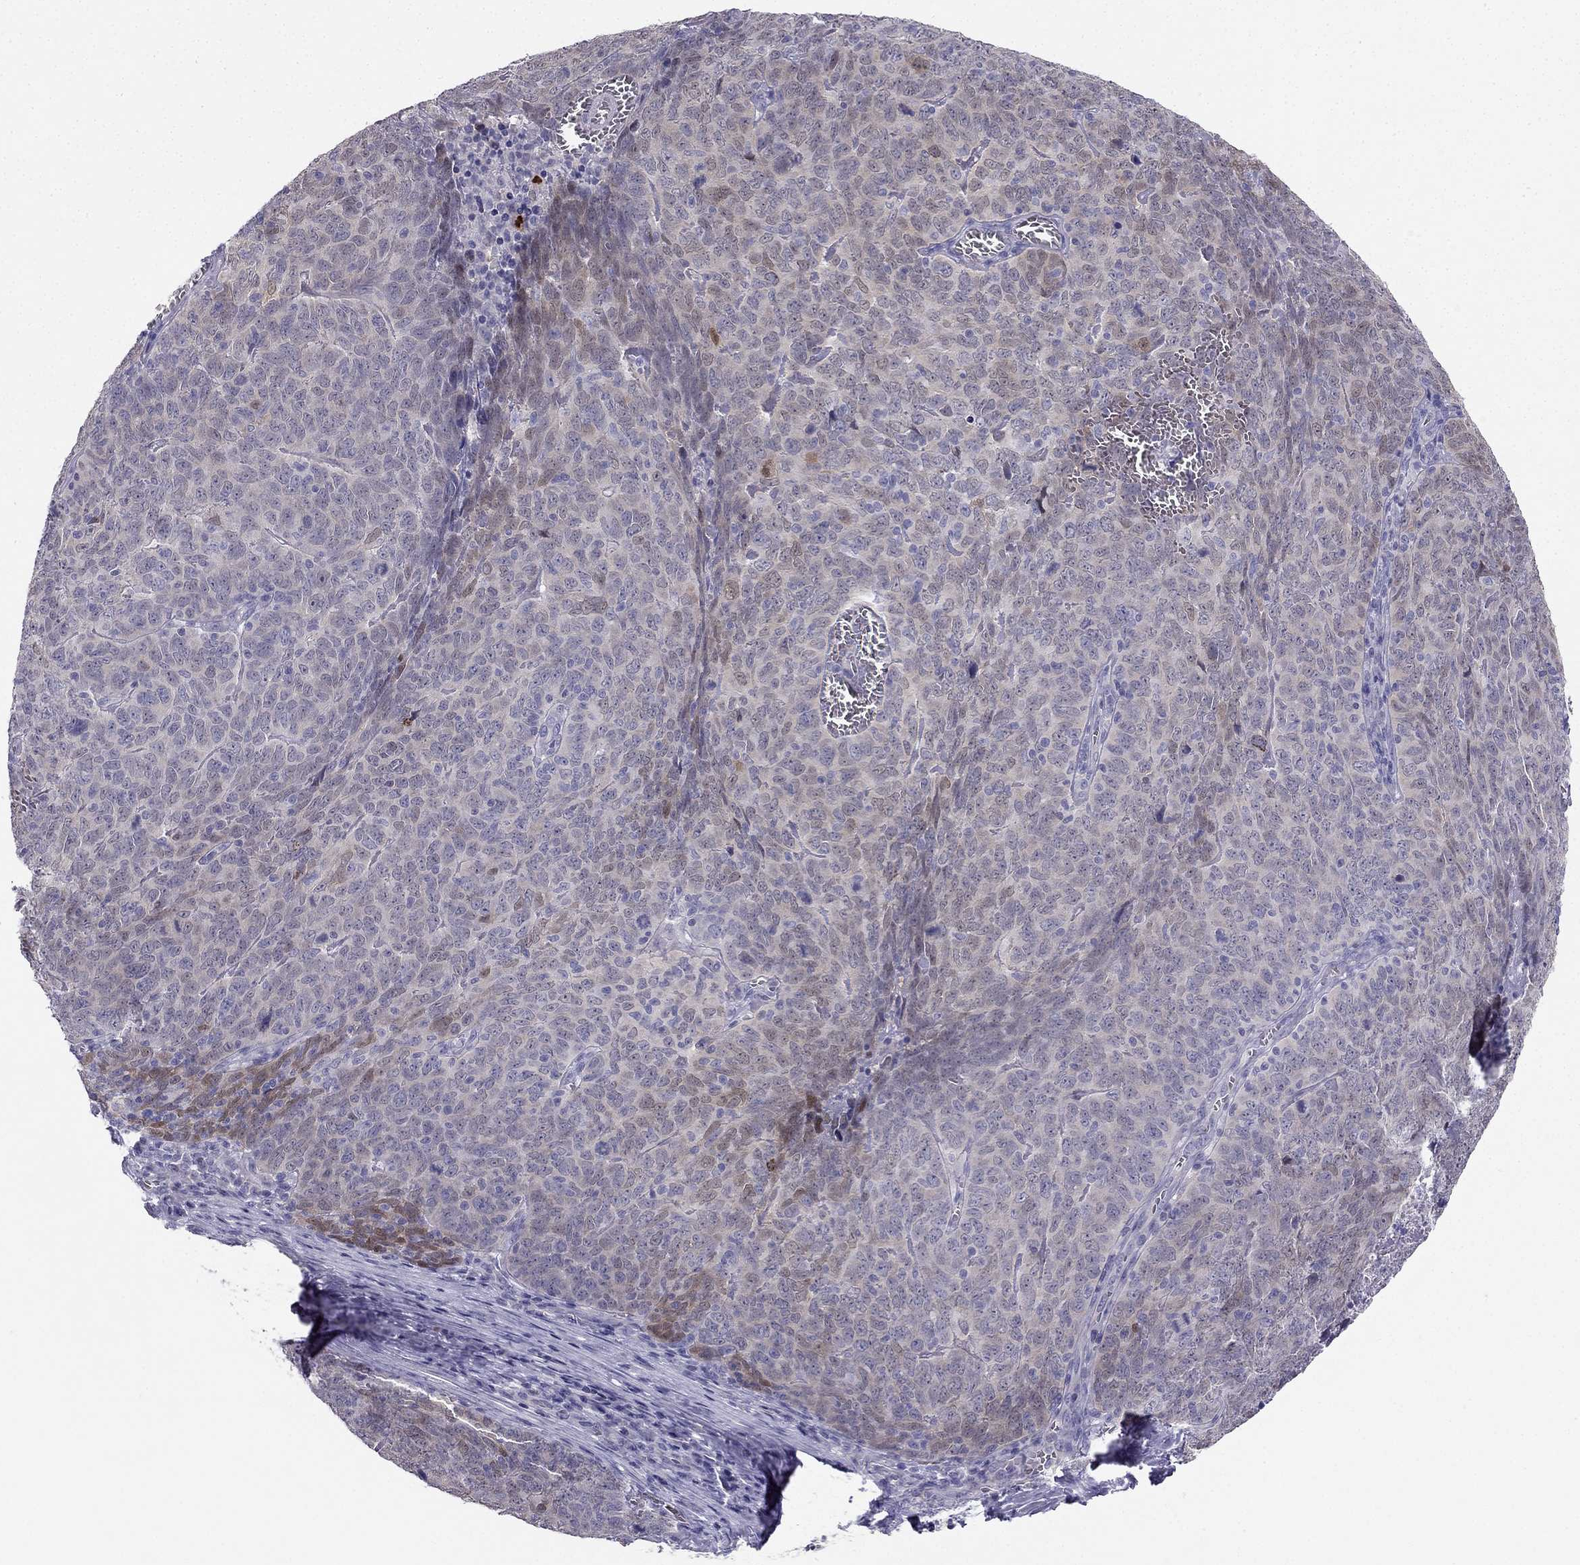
{"staining": {"intensity": "moderate", "quantity": "<25%", "location": "cytoplasmic/membranous"}, "tissue": "skin cancer", "cell_type": "Tumor cells", "image_type": "cancer", "snomed": [{"axis": "morphology", "description": "Squamous cell carcinoma, NOS"}, {"axis": "topography", "description": "Skin"}, {"axis": "topography", "description": "Anal"}], "caption": "Moderate cytoplasmic/membranous protein positivity is present in about <25% of tumor cells in skin cancer (squamous cell carcinoma).", "gene": "RSPH14", "patient": {"sex": "female", "age": 51}}